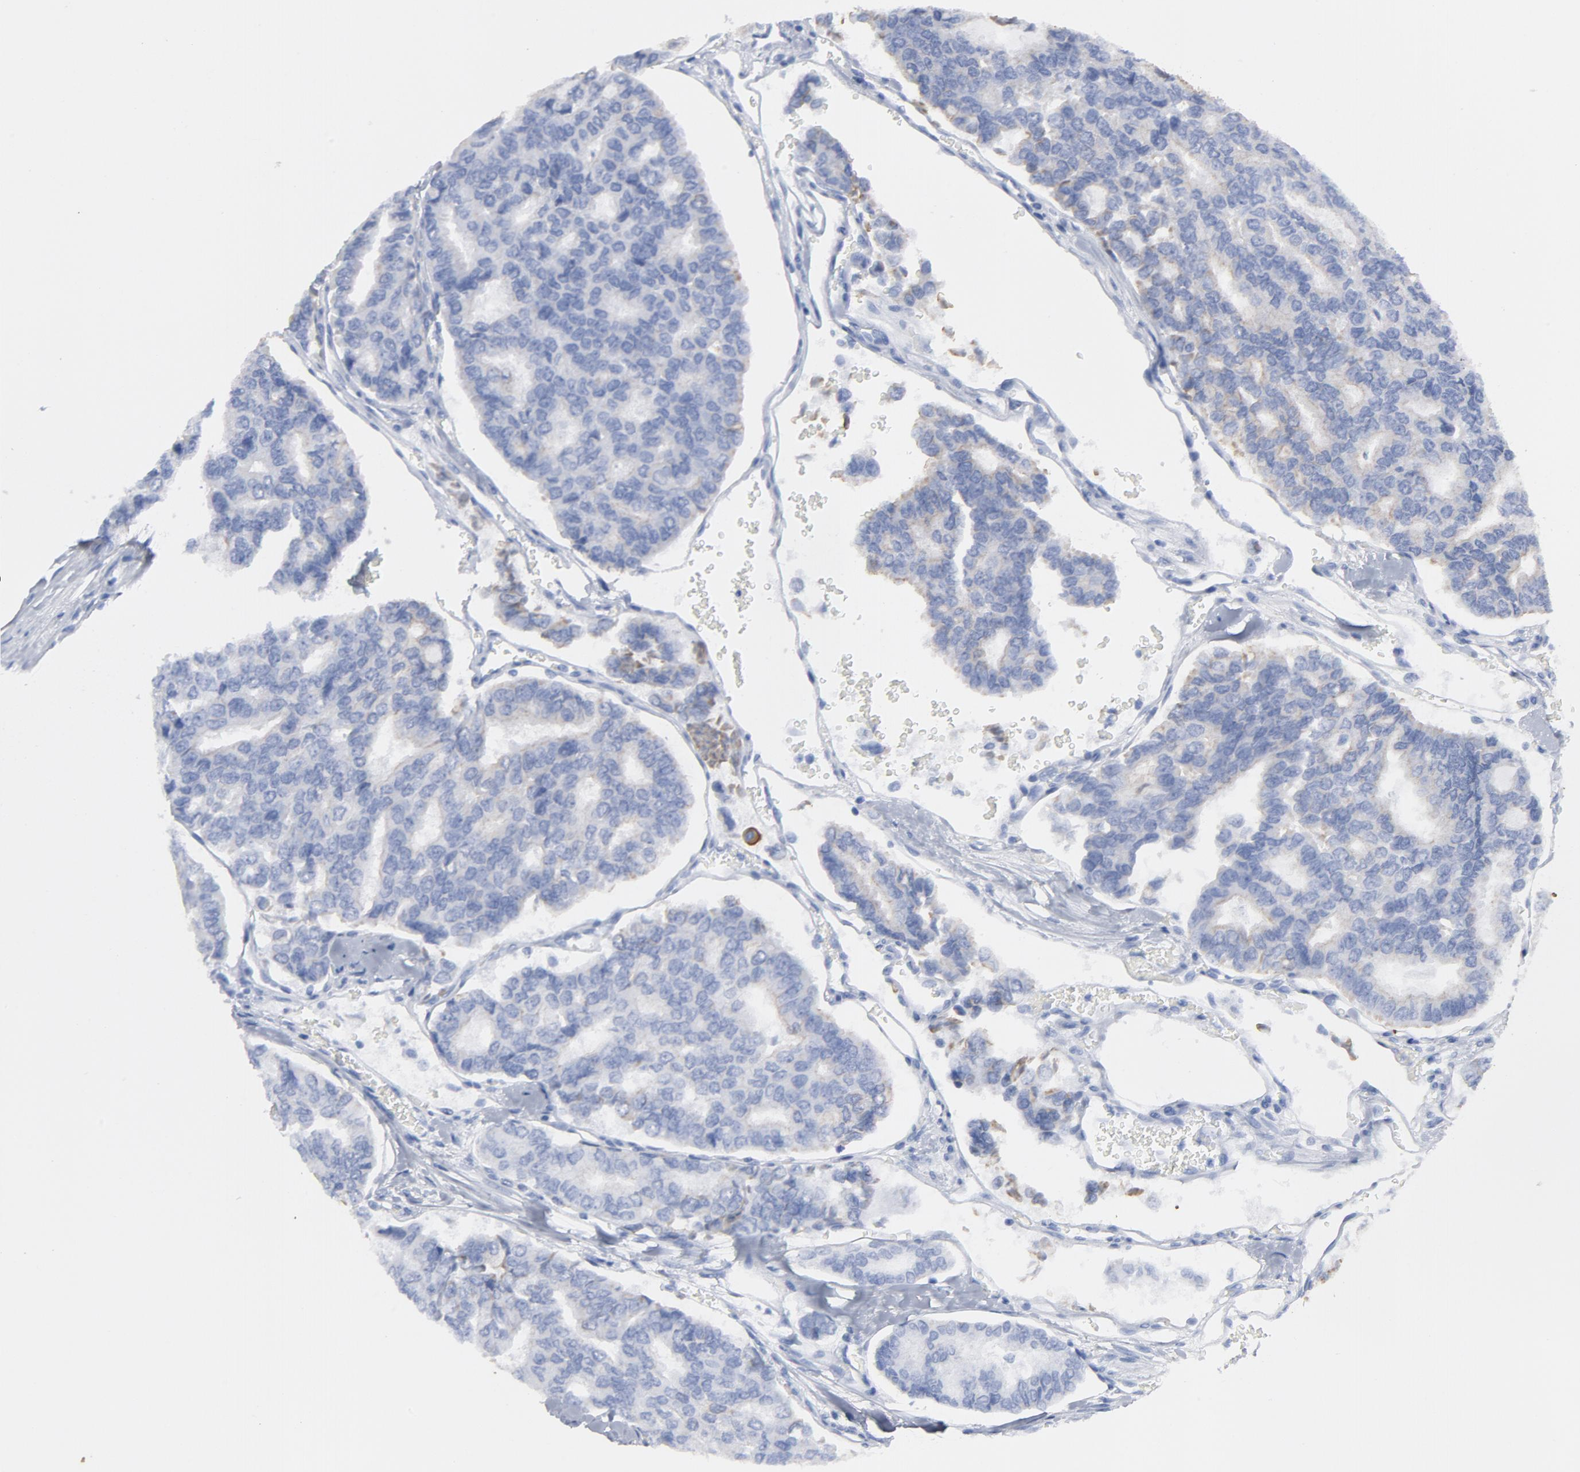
{"staining": {"intensity": "weak", "quantity": "<25%", "location": "cytoplasmic/membranous"}, "tissue": "thyroid cancer", "cell_type": "Tumor cells", "image_type": "cancer", "snomed": [{"axis": "morphology", "description": "Papillary adenocarcinoma, NOS"}, {"axis": "topography", "description": "Thyroid gland"}], "caption": "Immunohistochemical staining of human thyroid papillary adenocarcinoma exhibits no significant positivity in tumor cells. (DAB immunohistochemistry with hematoxylin counter stain).", "gene": "TSPAN6", "patient": {"sex": "female", "age": 35}}